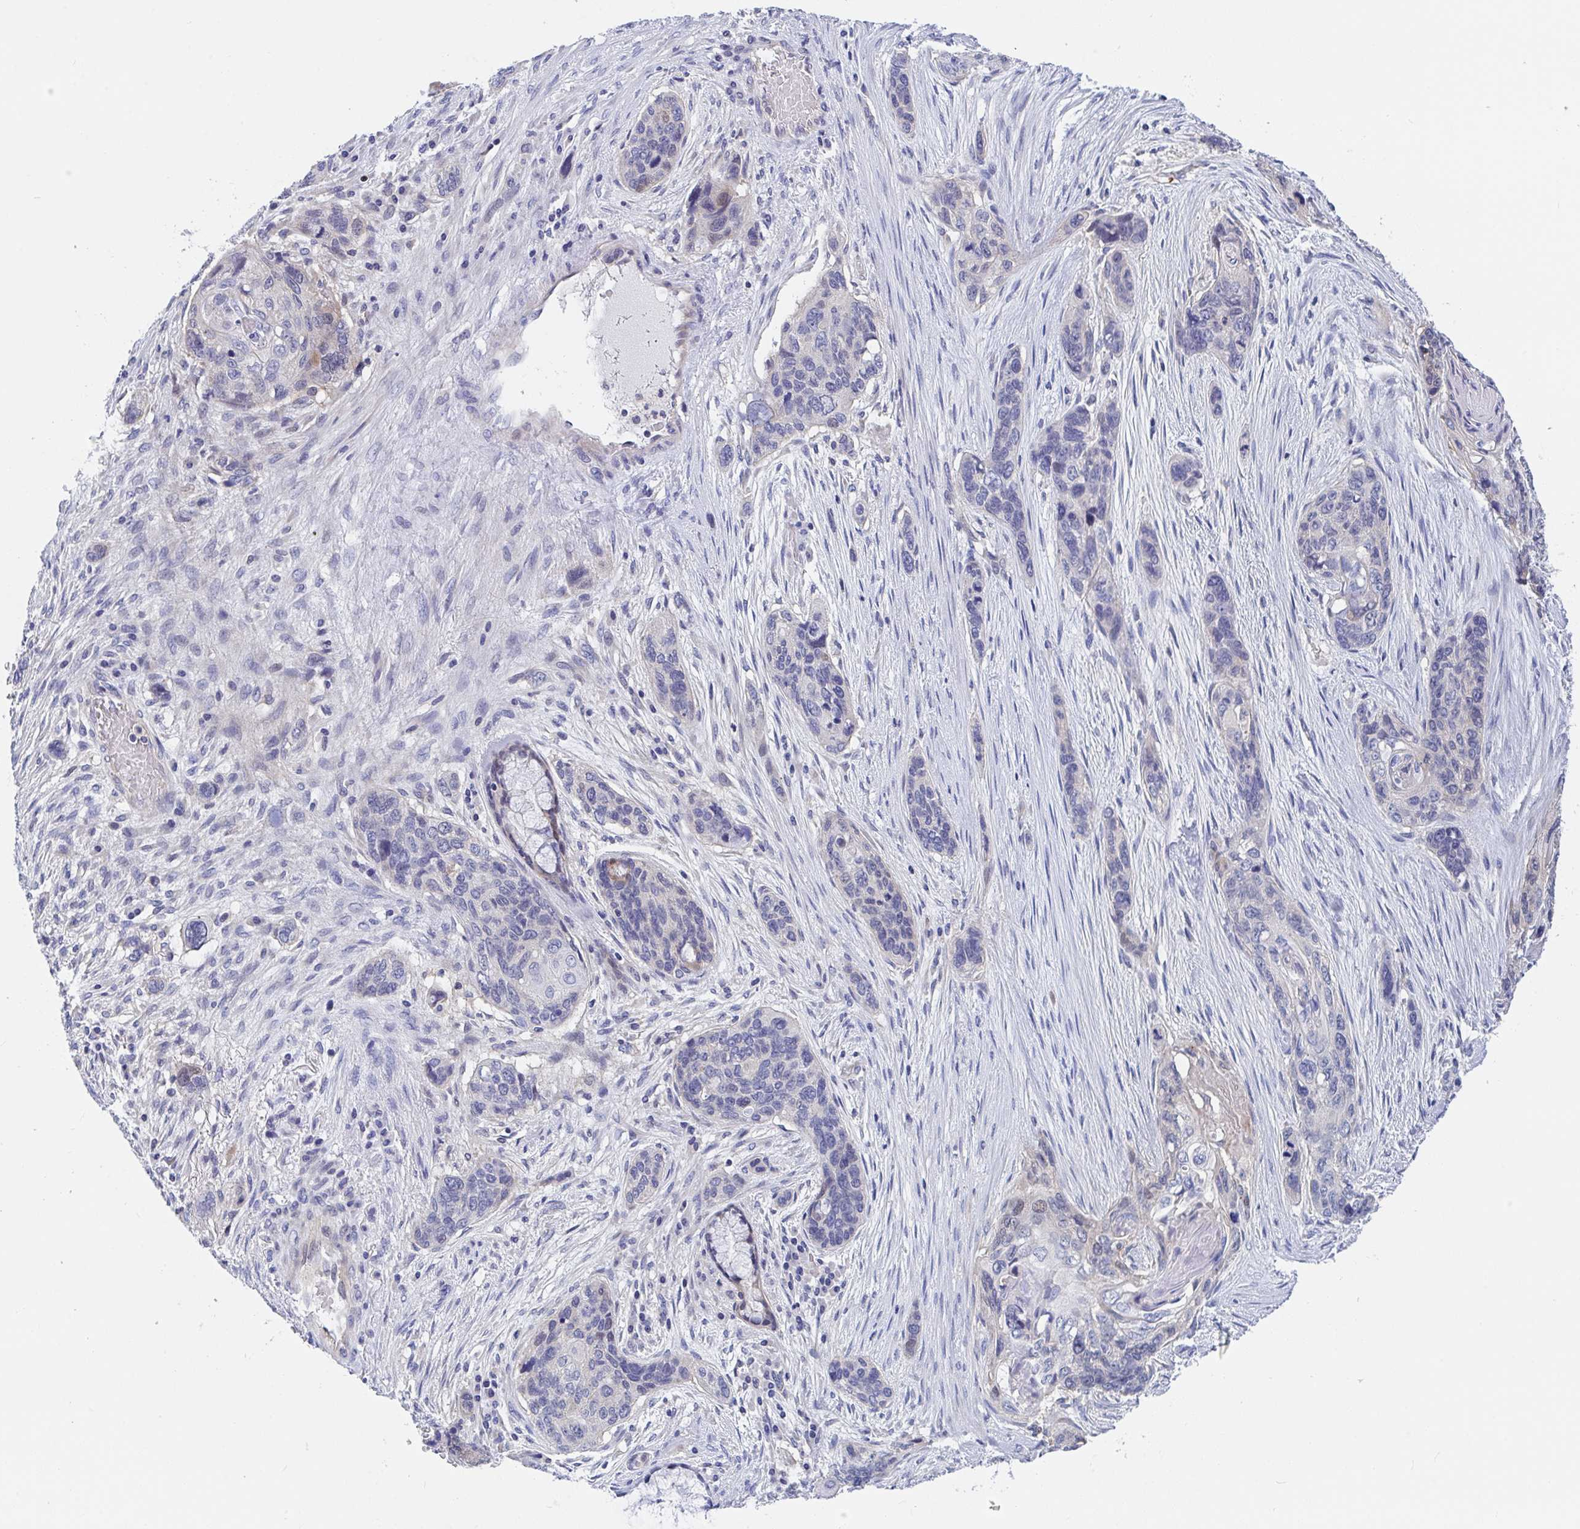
{"staining": {"intensity": "weak", "quantity": "<25%", "location": "nuclear"}, "tissue": "lung cancer", "cell_type": "Tumor cells", "image_type": "cancer", "snomed": [{"axis": "morphology", "description": "Squamous cell carcinoma, NOS"}, {"axis": "morphology", "description": "Squamous cell carcinoma, metastatic, NOS"}, {"axis": "topography", "description": "Lymph node"}, {"axis": "topography", "description": "Lung"}], "caption": "The histopathology image shows no staining of tumor cells in lung cancer. (Brightfield microscopy of DAB (3,3'-diaminobenzidine) immunohistochemistry at high magnification).", "gene": "P2RX3", "patient": {"sex": "male", "age": 41}}